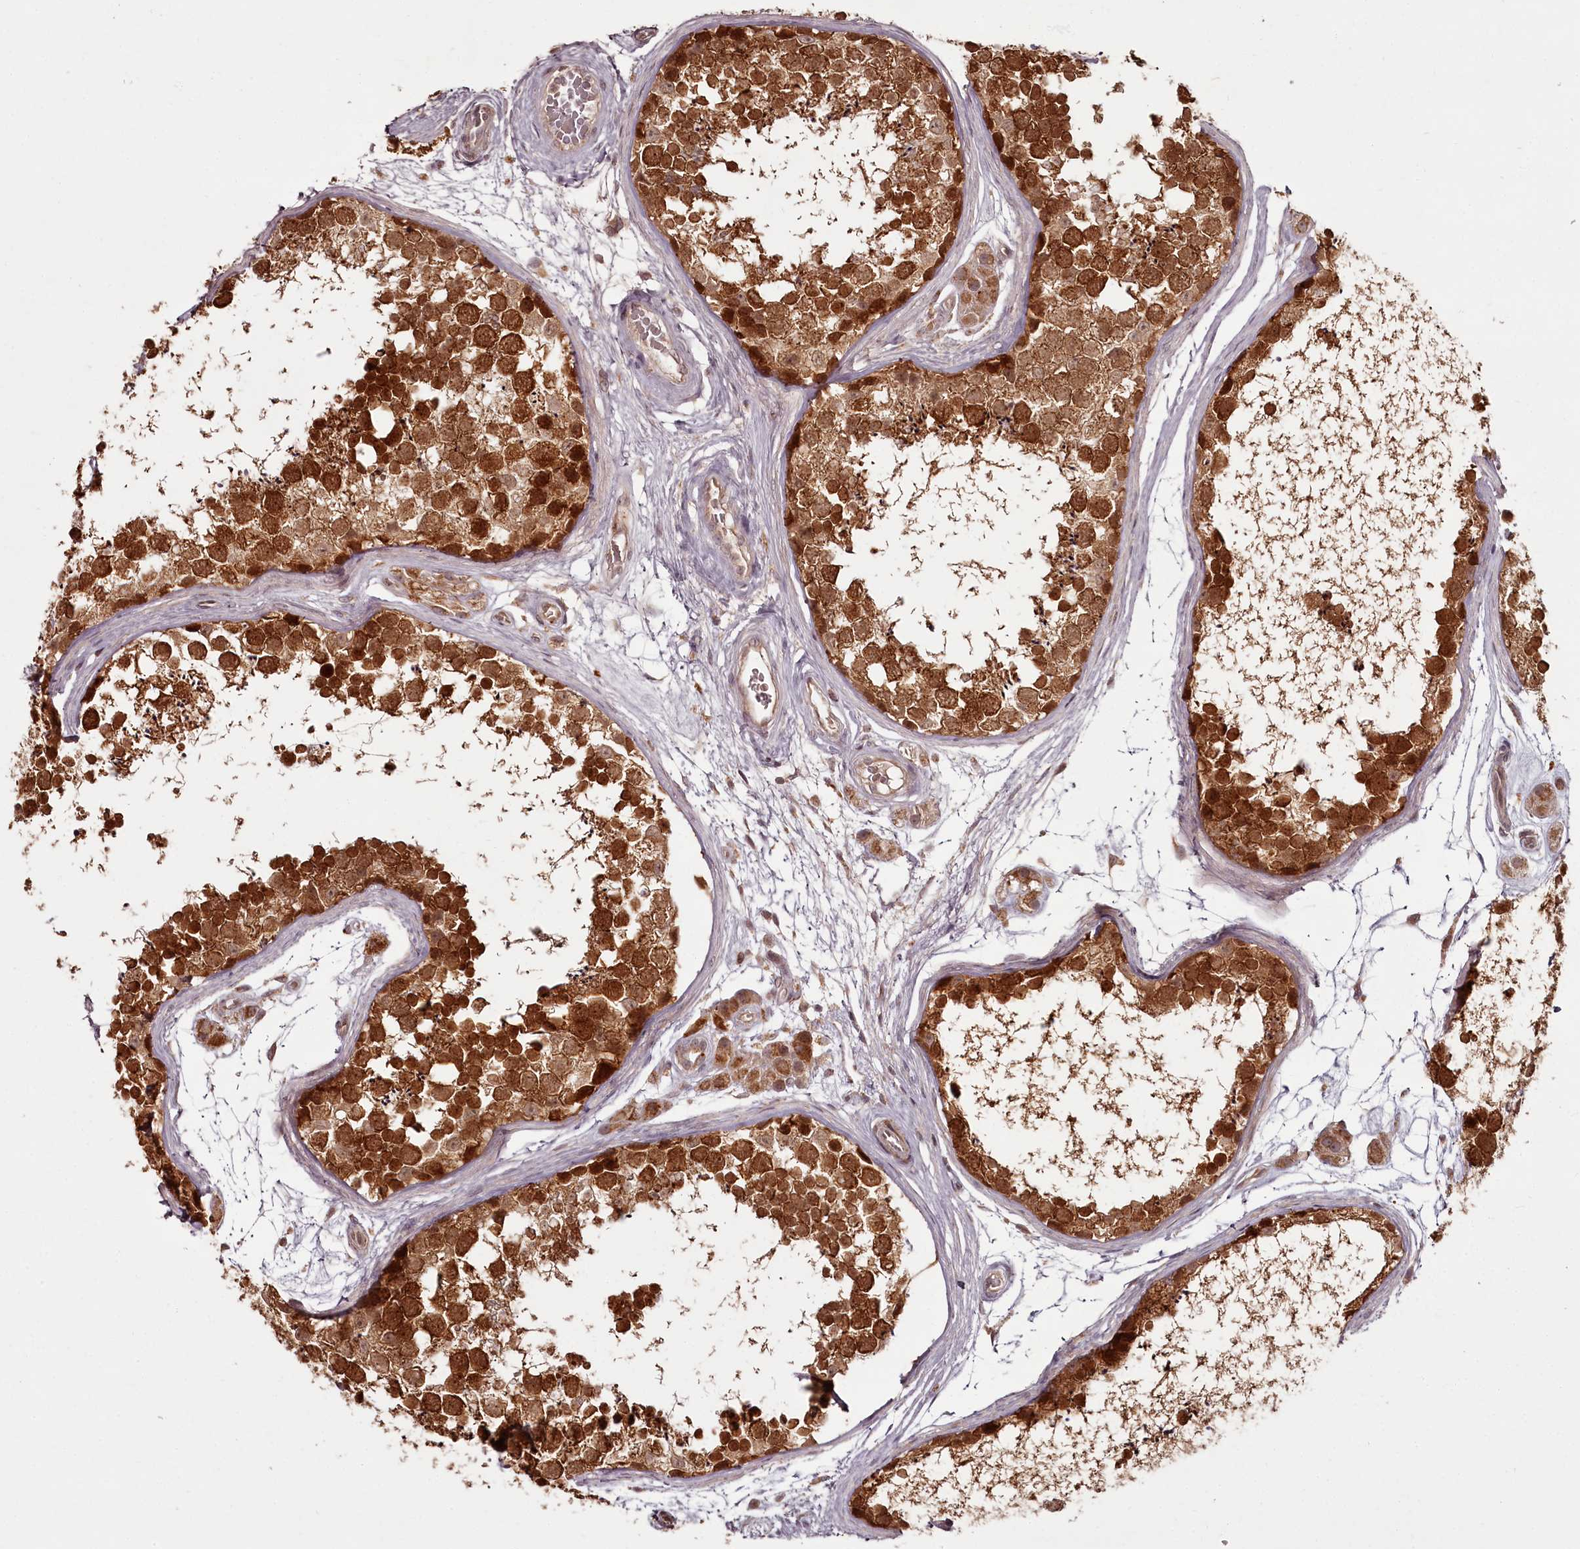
{"staining": {"intensity": "strong", "quantity": ">75%", "location": "cytoplasmic/membranous,nuclear"}, "tissue": "testis", "cell_type": "Cells in seminiferous ducts", "image_type": "normal", "snomed": [{"axis": "morphology", "description": "Normal tissue, NOS"}, {"axis": "topography", "description": "Testis"}], "caption": "The immunohistochemical stain shows strong cytoplasmic/membranous,nuclear positivity in cells in seminiferous ducts of unremarkable testis.", "gene": "PCBP2", "patient": {"sex": "male", "age": 56}}